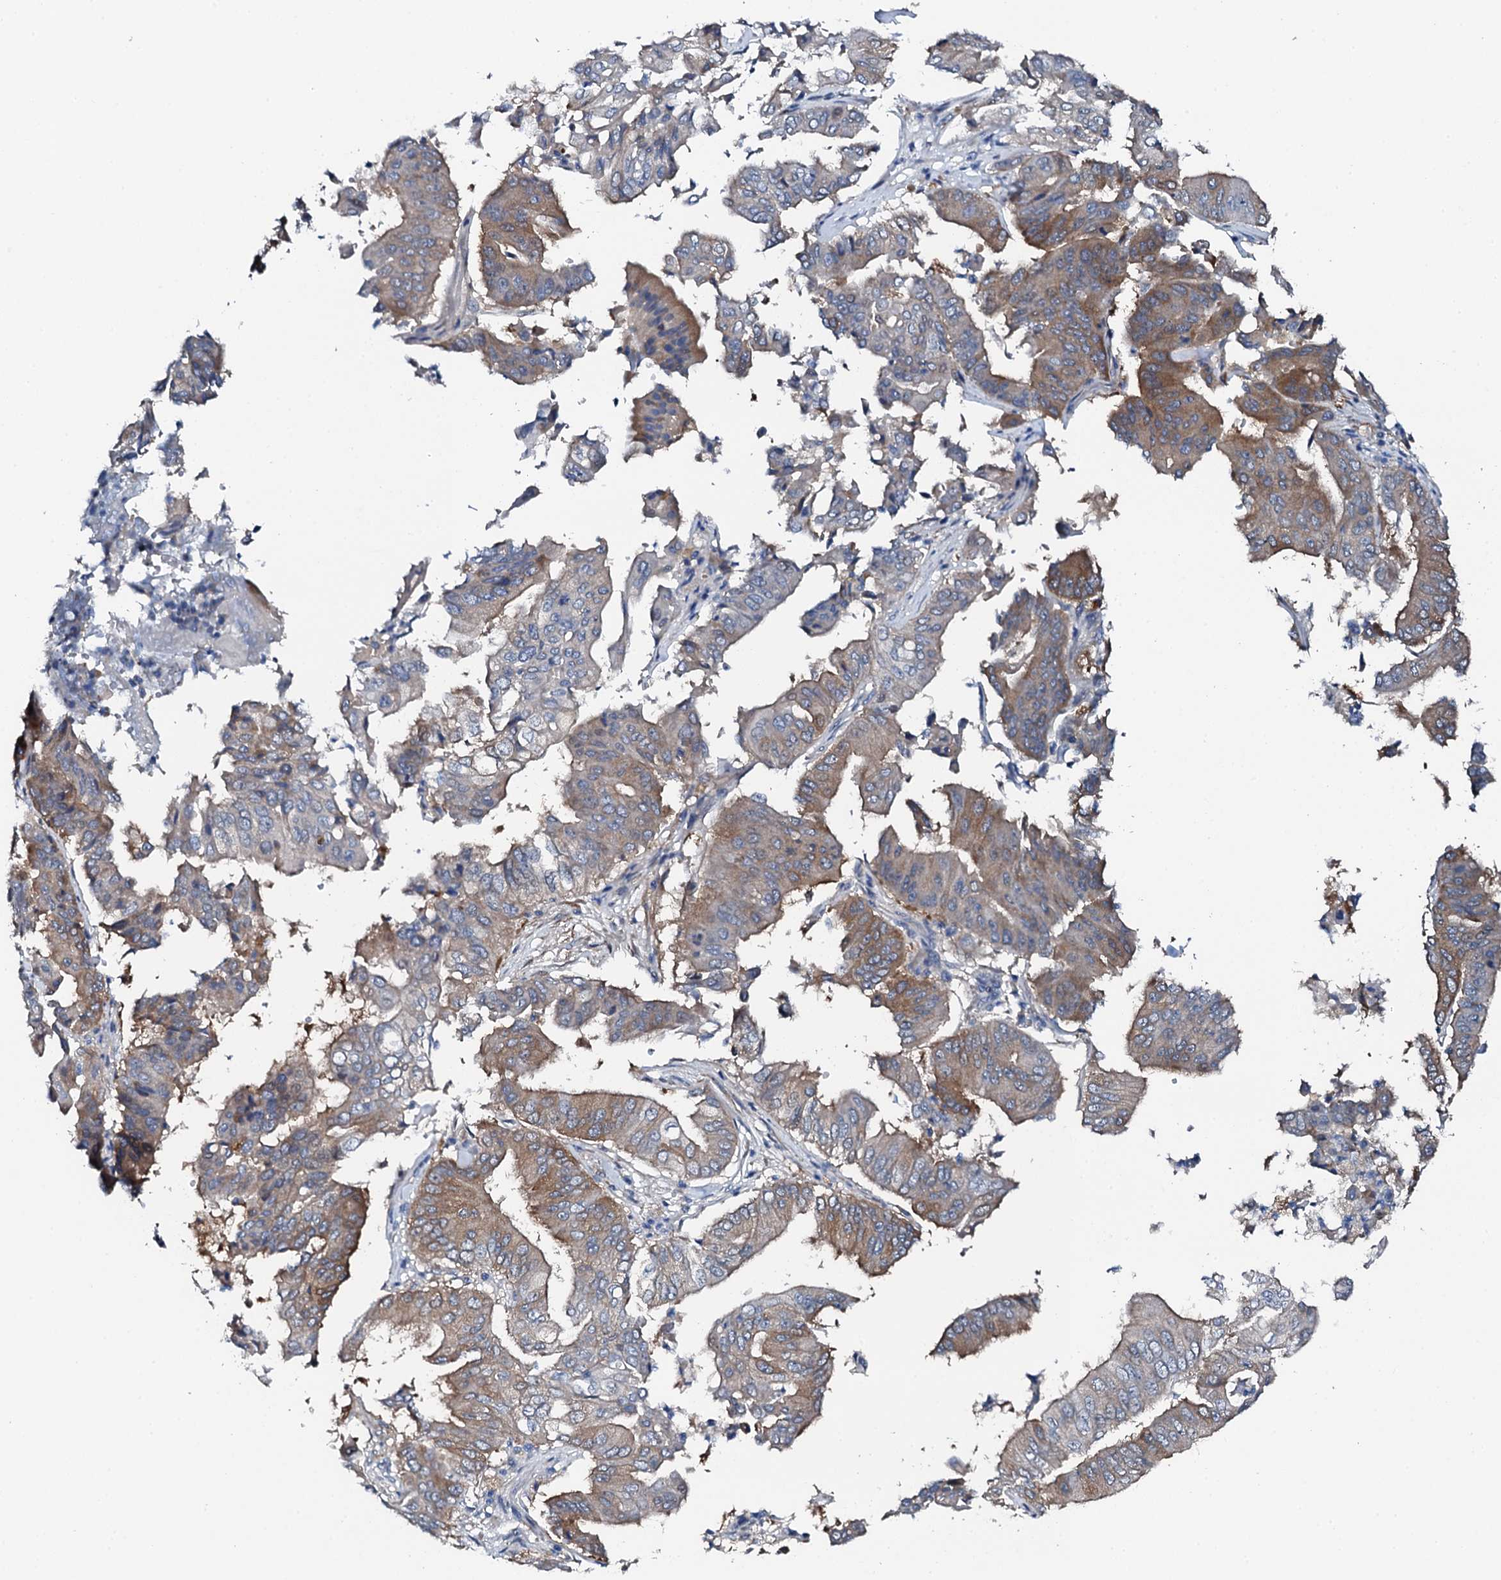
{"staining": {"intensity": "moderate", "quantity": "25%-75%", "location": "cytoplasmic/membranous"}, "tissue": "pancreatic cancer", "cell_type": "Tumor cells", "image_type": "cancer", "snomed": [{"axis": "morphology", "description": "Adenocarcinoma, NOS"}, {"axis": "topography", "description": "Pancreas"}], "caption": "Brown immunohistochemical staining in adenocarcinoma (pancreatic) demonstrates moderate cytoplasmic/membranous expression in about 25%-75% of tumor cells. The staining is performed using DAB brown chromogen to label protein expression. The nuclei are counter-stained blue using hematoxylin.", "gene": "GFOD2", "patient": {"sex": "female", "age": 77}}